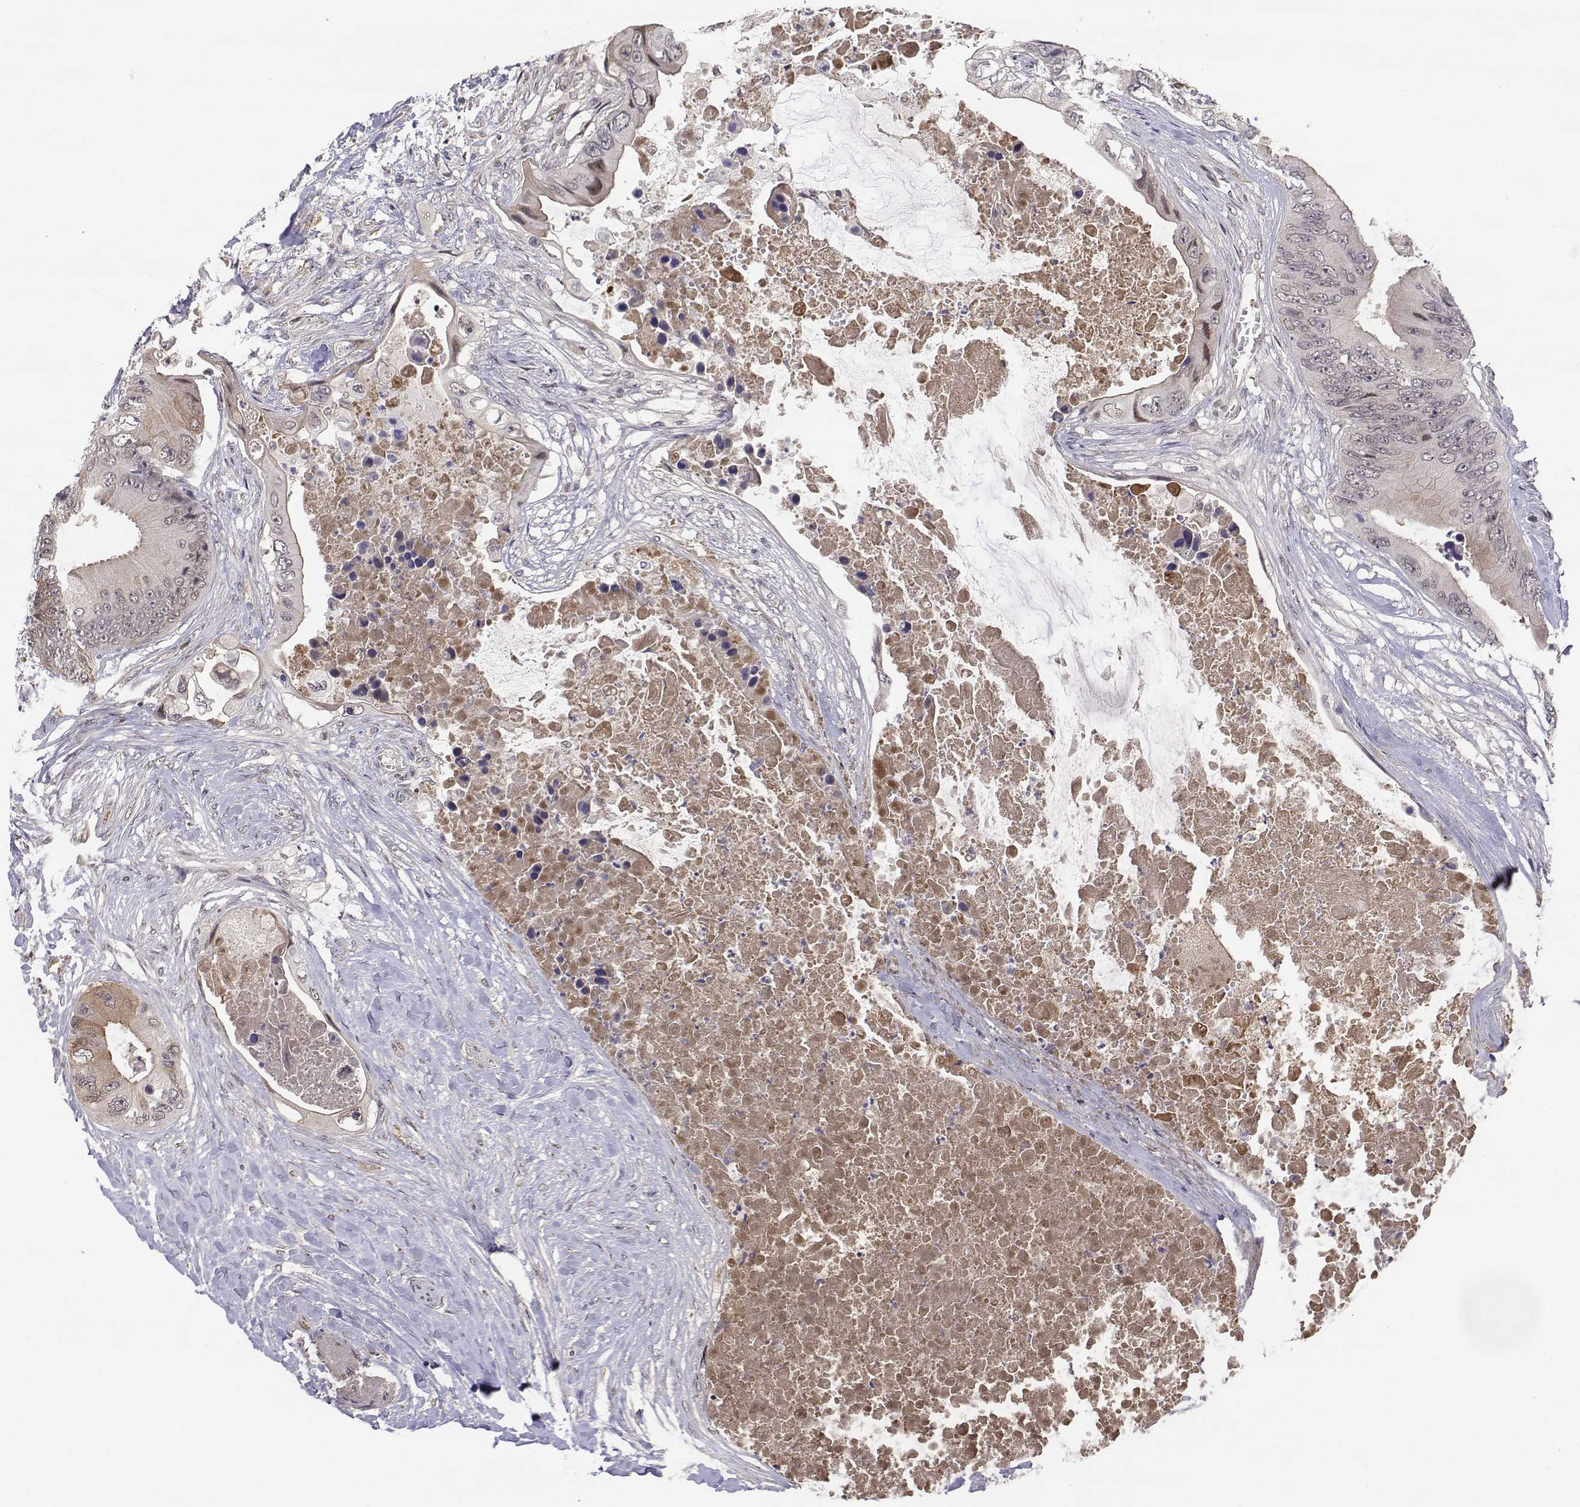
{"staining": {"intensity": "negative", "quantity": "none", "location": "none"}, "tissue": "colorectal cancer", "cell_type": "Tumor cells", "image_type": "cancer", "snomed": [{"axis": "morphology", "description": "Adenocarcinoma, NOS"}, {"axis": "topography", "description": "Rectum"}], "caption": "The immunohistochemistry (IHC) histopathology image has no significant staining in tumor cells of colorectal cancer tissue.", "gene": "ITGA7", "patient": {"sex": "male", "age": 63}}